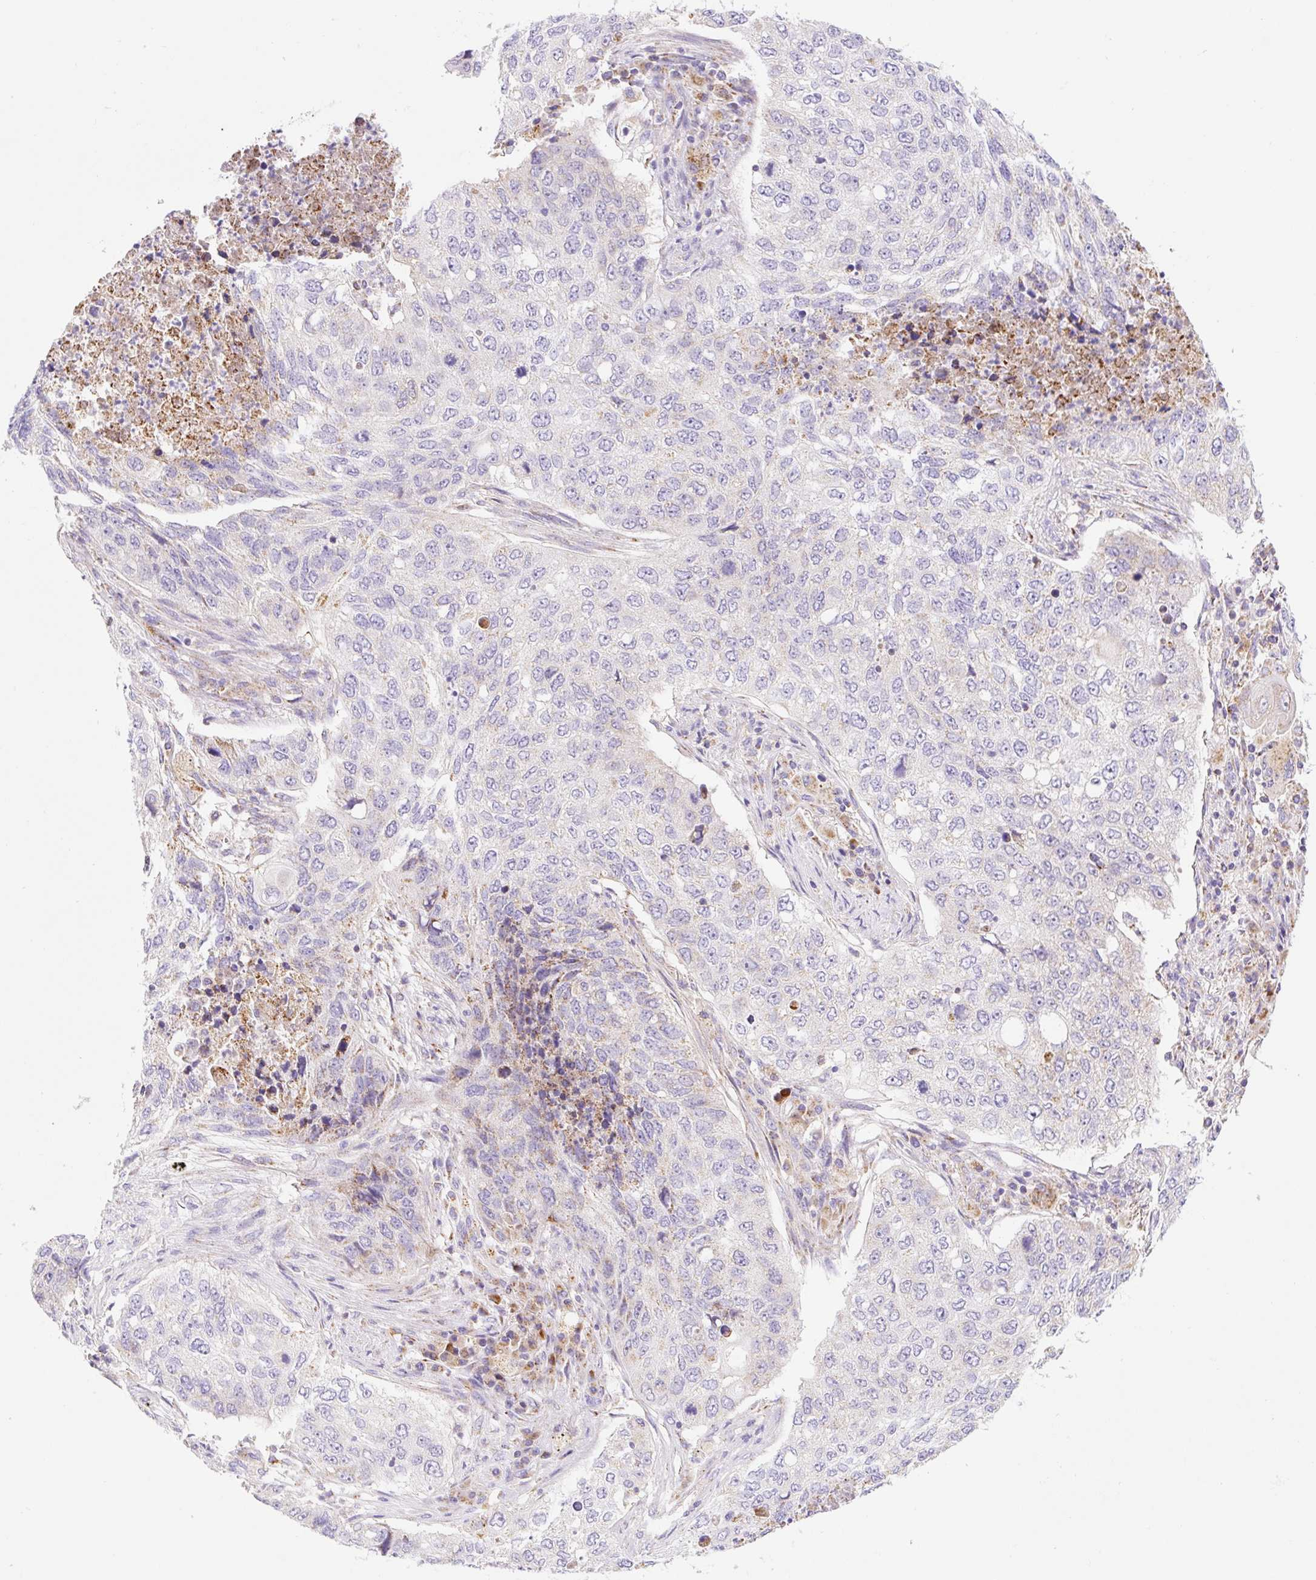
{"staining": {"intensity": "negative", "quantity": "none", "location": "none"}, "tissue": "lung cancer", "cell_type": "Tumor cells", "image_type": "cancer", "snomed": [{"axis": "morphology", "description": "Squamous cell carcinoma, NOS"}, {"axis": "topography", "description": "Lung"}], "caption": "High magnification brightfield microscopy of lung squamous cell carcinoma stained with DAB (3,3'-diaminobenzidine) (brown) and counterstained with hematoxylin (blue): tumor cells show no significant staining.", "gene": "ETNK2", "patient": {"sex": "female", "age": 63}}